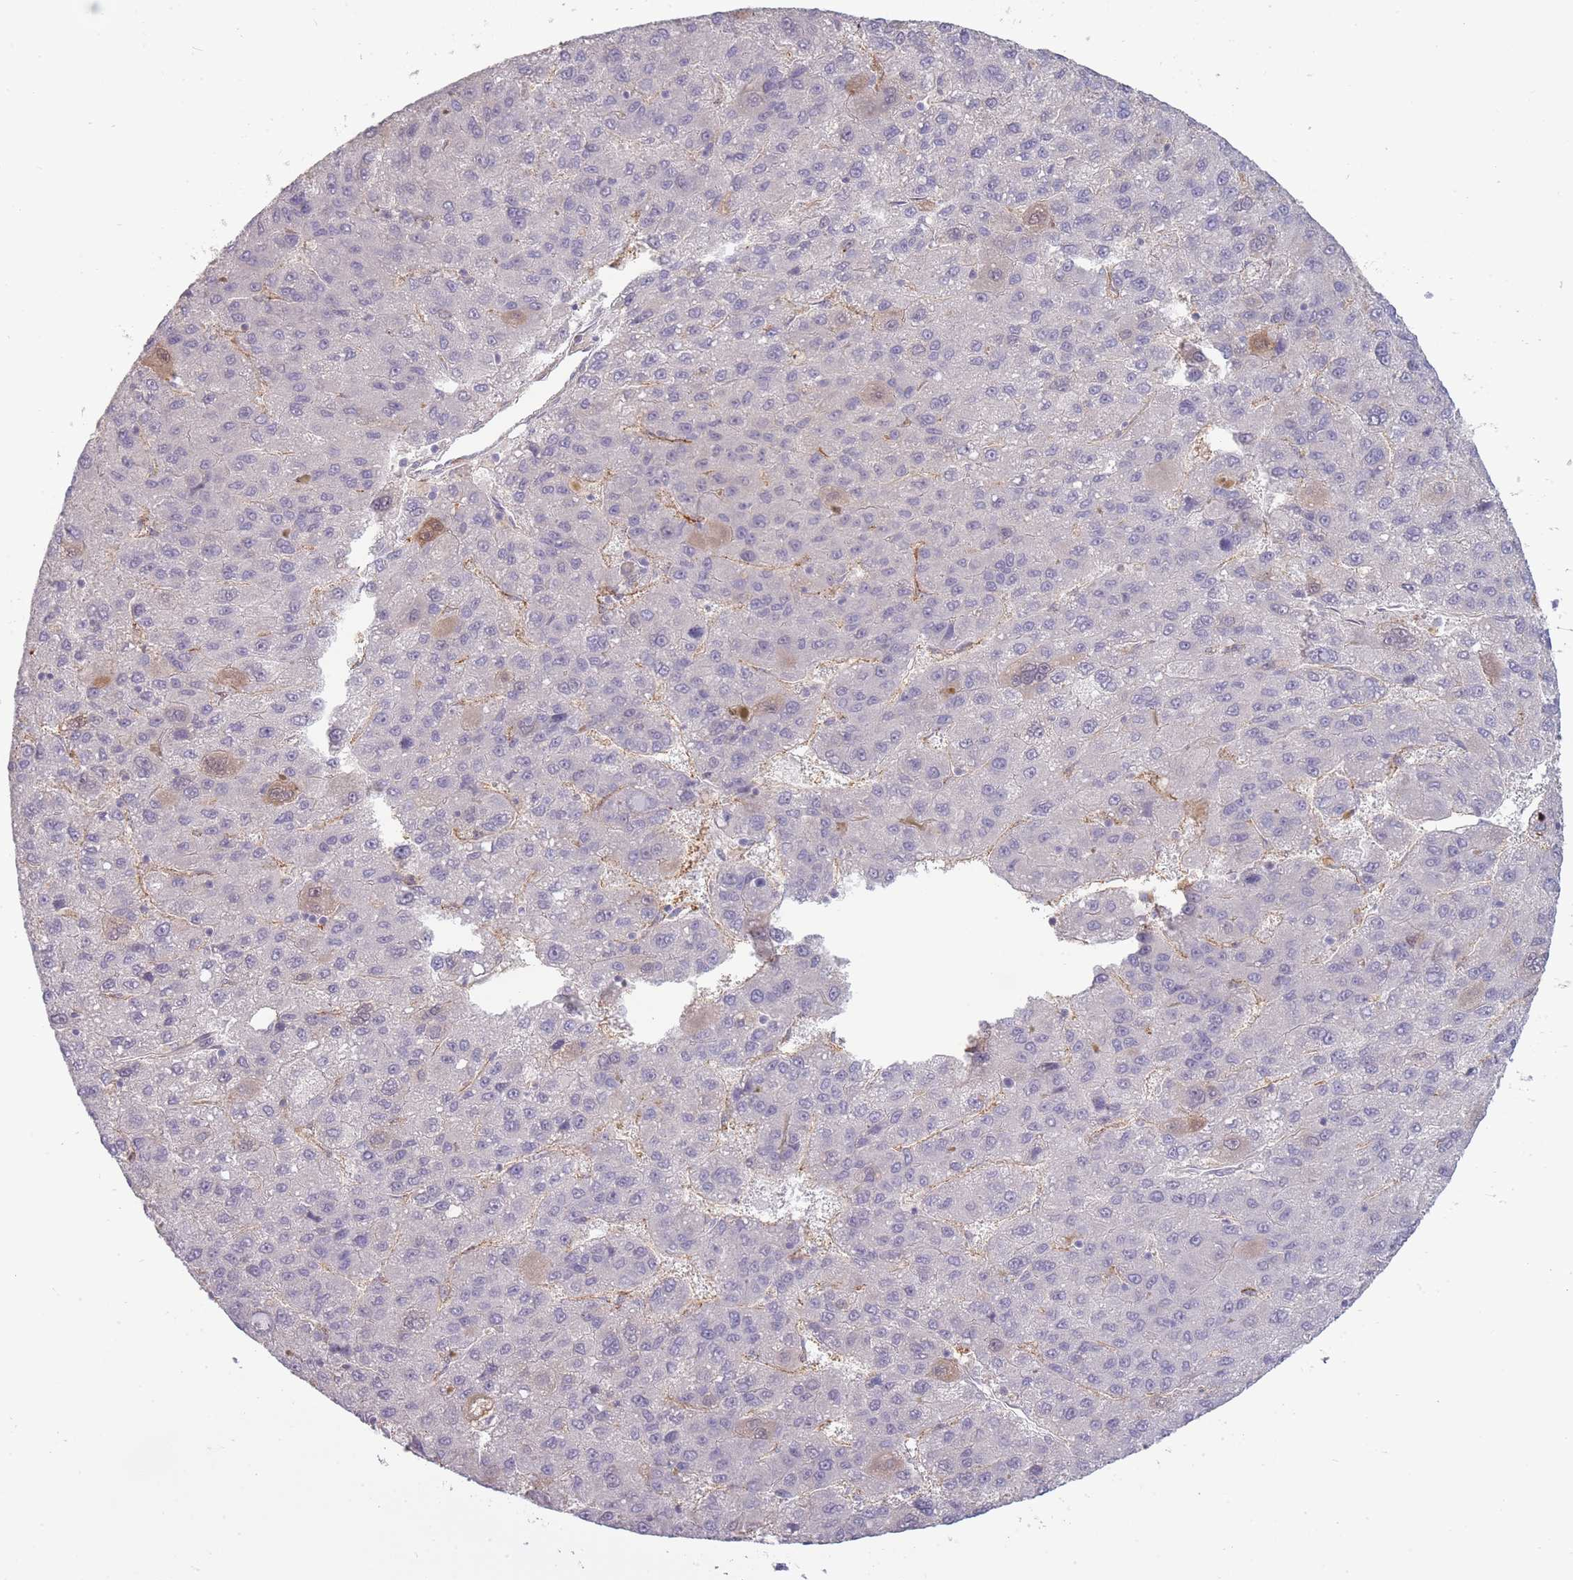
{"staining": {"intensity": "negative", "quantity": "none", "location": "none"}, "tissue": "liver cancer", "cell_type": "Tumor cells", "image_type": "cancer", "snomed": [{"axis": "morphology", "description": "Carcinoma, Hepatocellular, NOS"}, {"axis": "topography", "description": "Liver"}], "caption": "Tumor cells are negative for protein expression in human liver cancer (hepatocellular carcinoma). (Stains: DAB (3,3'-diaminobenzidine) immunohistochemistry with hematoxylin counter stain, Microscopy: brightfield microscopy at high magnification).", "gene": "SLC8A2", "patient": {"sex": "female", "age": 82}}